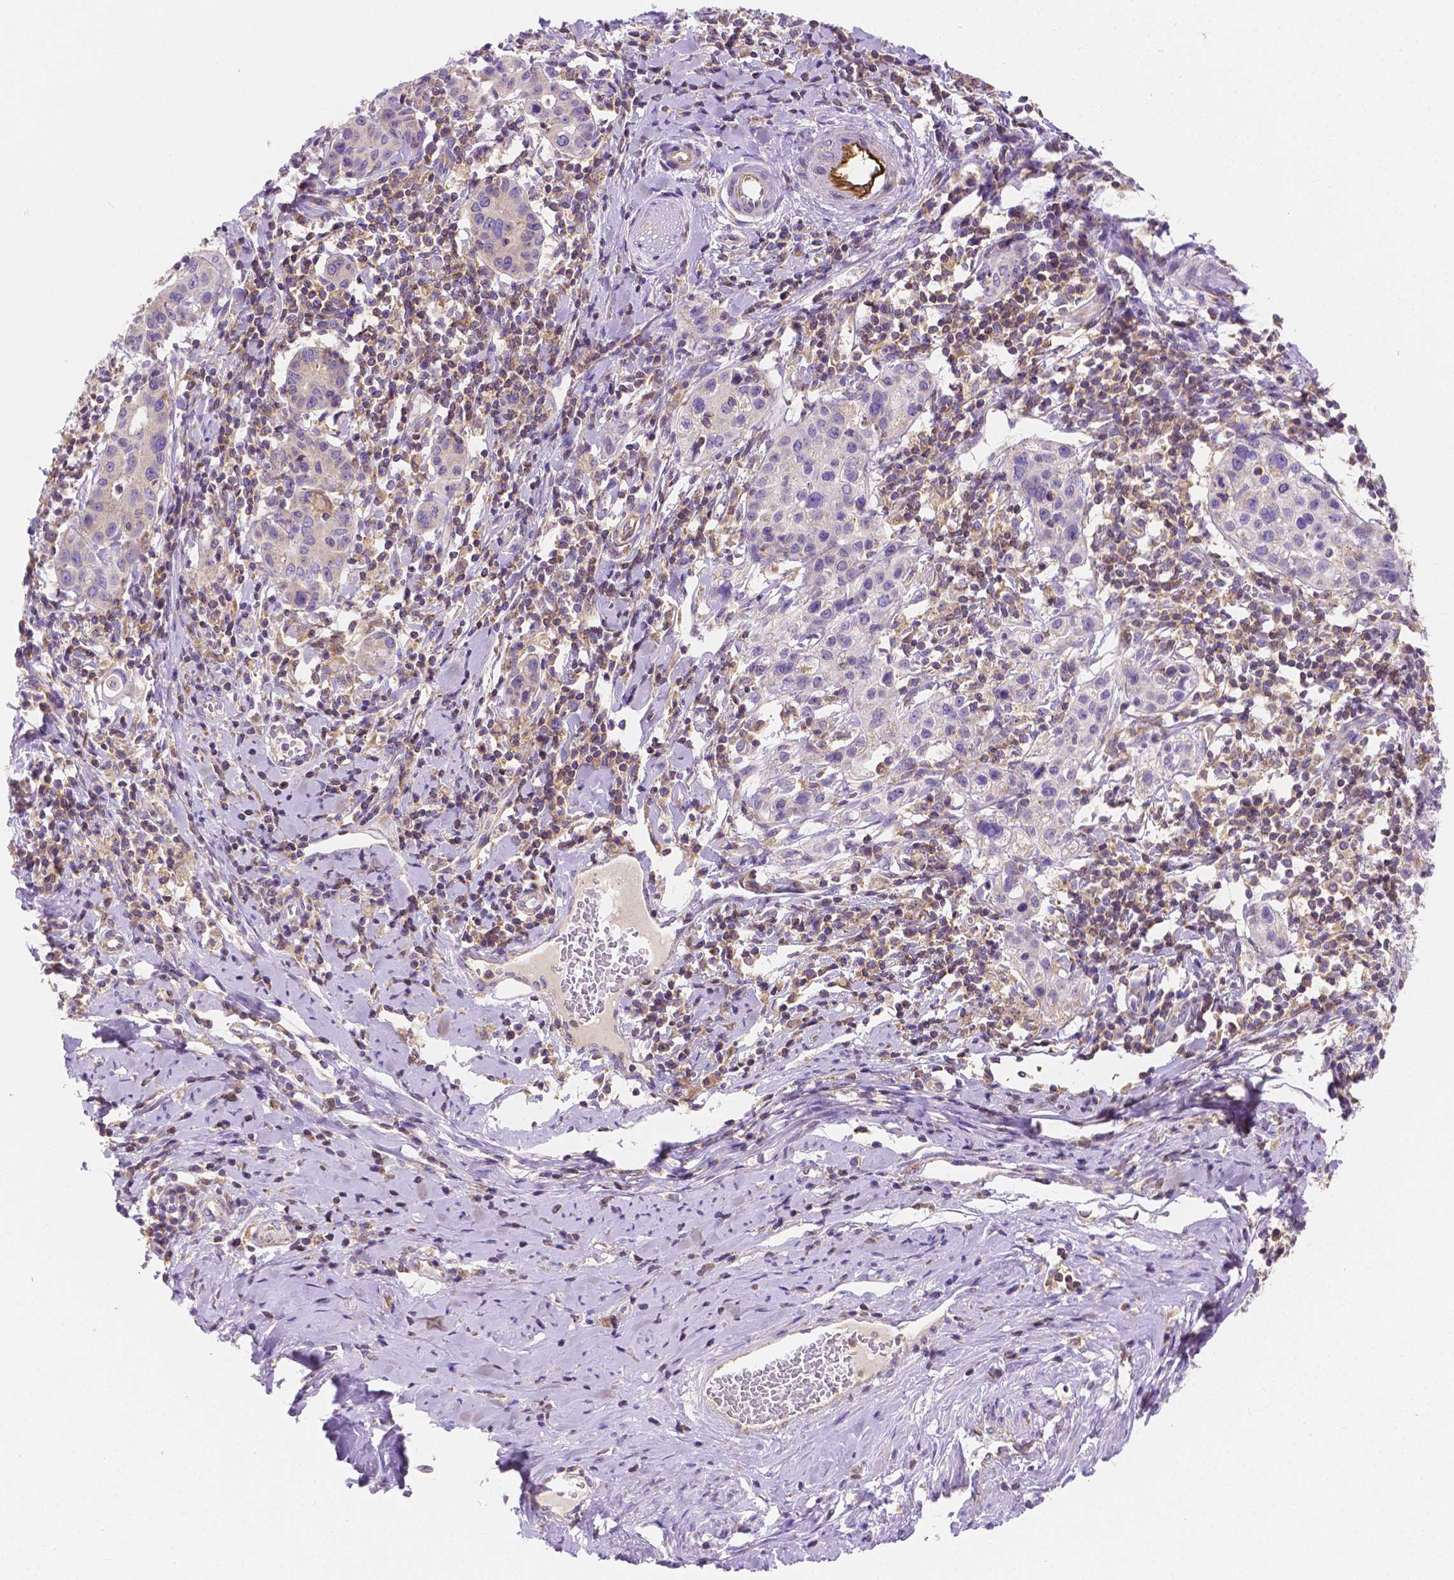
{"staining": {"intensity": "negative", "quantity": "none", "location": "none"}, "tissue": "cervical cancer", "cell_type": "Tumor cells", "image_type": "cancer", "snomed": [{"axis": "morphology", "description": "Normal tissue, NOS"}, {"axis": "morphology", "description": "Adenocarcinoma, NOS"}, {"axis": "topography", "description": "Cervix"}], "caption": "DAB (3,3'-diaminobenzidine) immunohistochemical staining of cervical adenocarcinoma exhibits no significant expression in tumor cells.", "gene": "RAB20", "patient": {"sex": "female", "age": 44}}